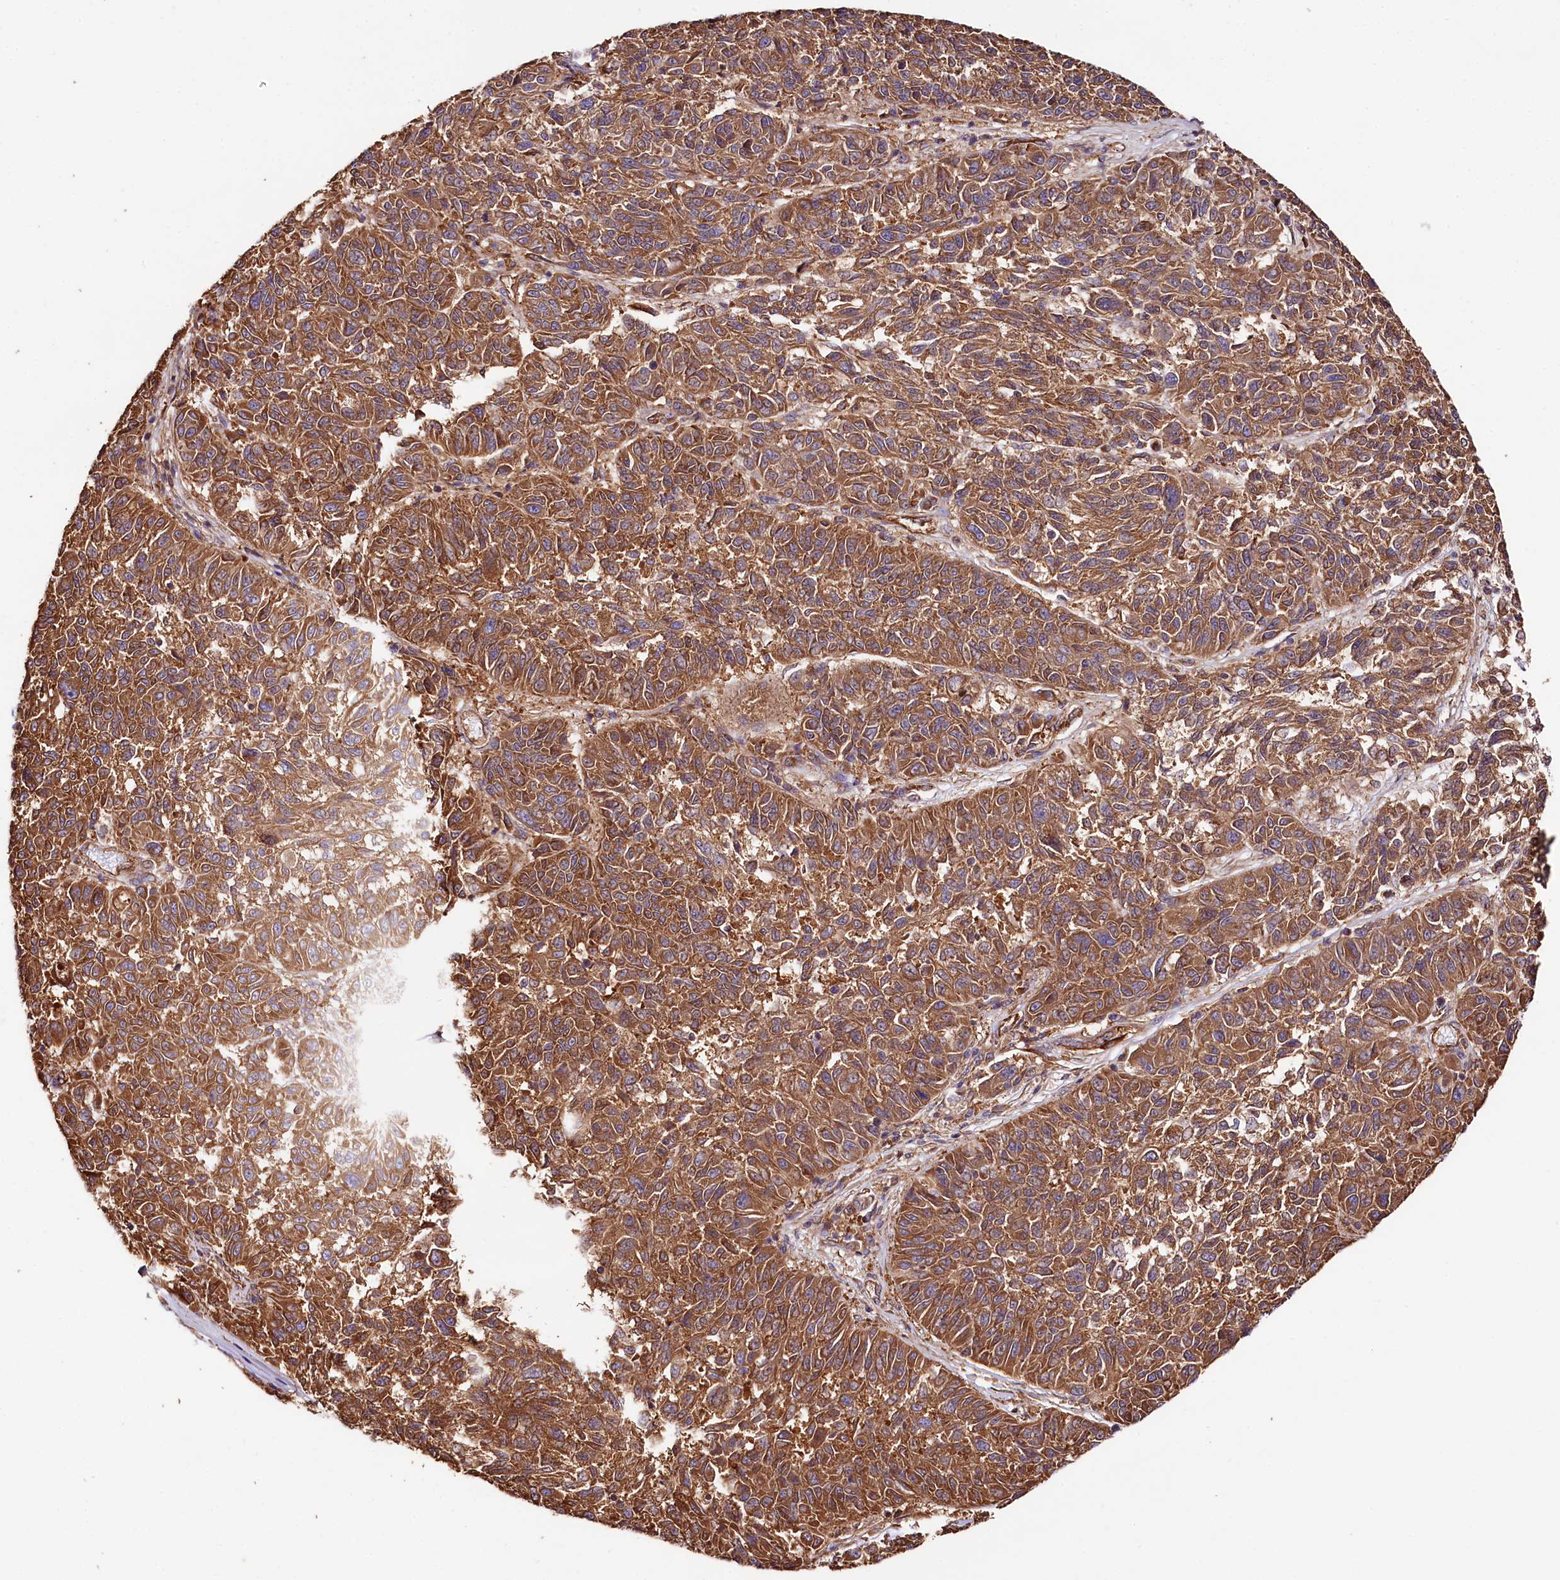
{"staining": {"intensity": "moderate", "quantity": ">75%", "location": "cytoplasmic/membranous"}, "tissue": "melanoma", "cell_type": "Tumor cells", "image_type": "cancer", "snomed": [{"axis": "morphology", "description": "Malignant melanoma, NOS"}, {"axis": "topography", "description": "Skin"}], "caption": "IHC photomicrograph of human malignant melanoma stained for a protein (brown), which displays medium levels of moderate cytoplasmic/membranous expression in about >75% of tumor cells.", "gene": "CEP295", "patient": {"sex": "male", "age": 53}}